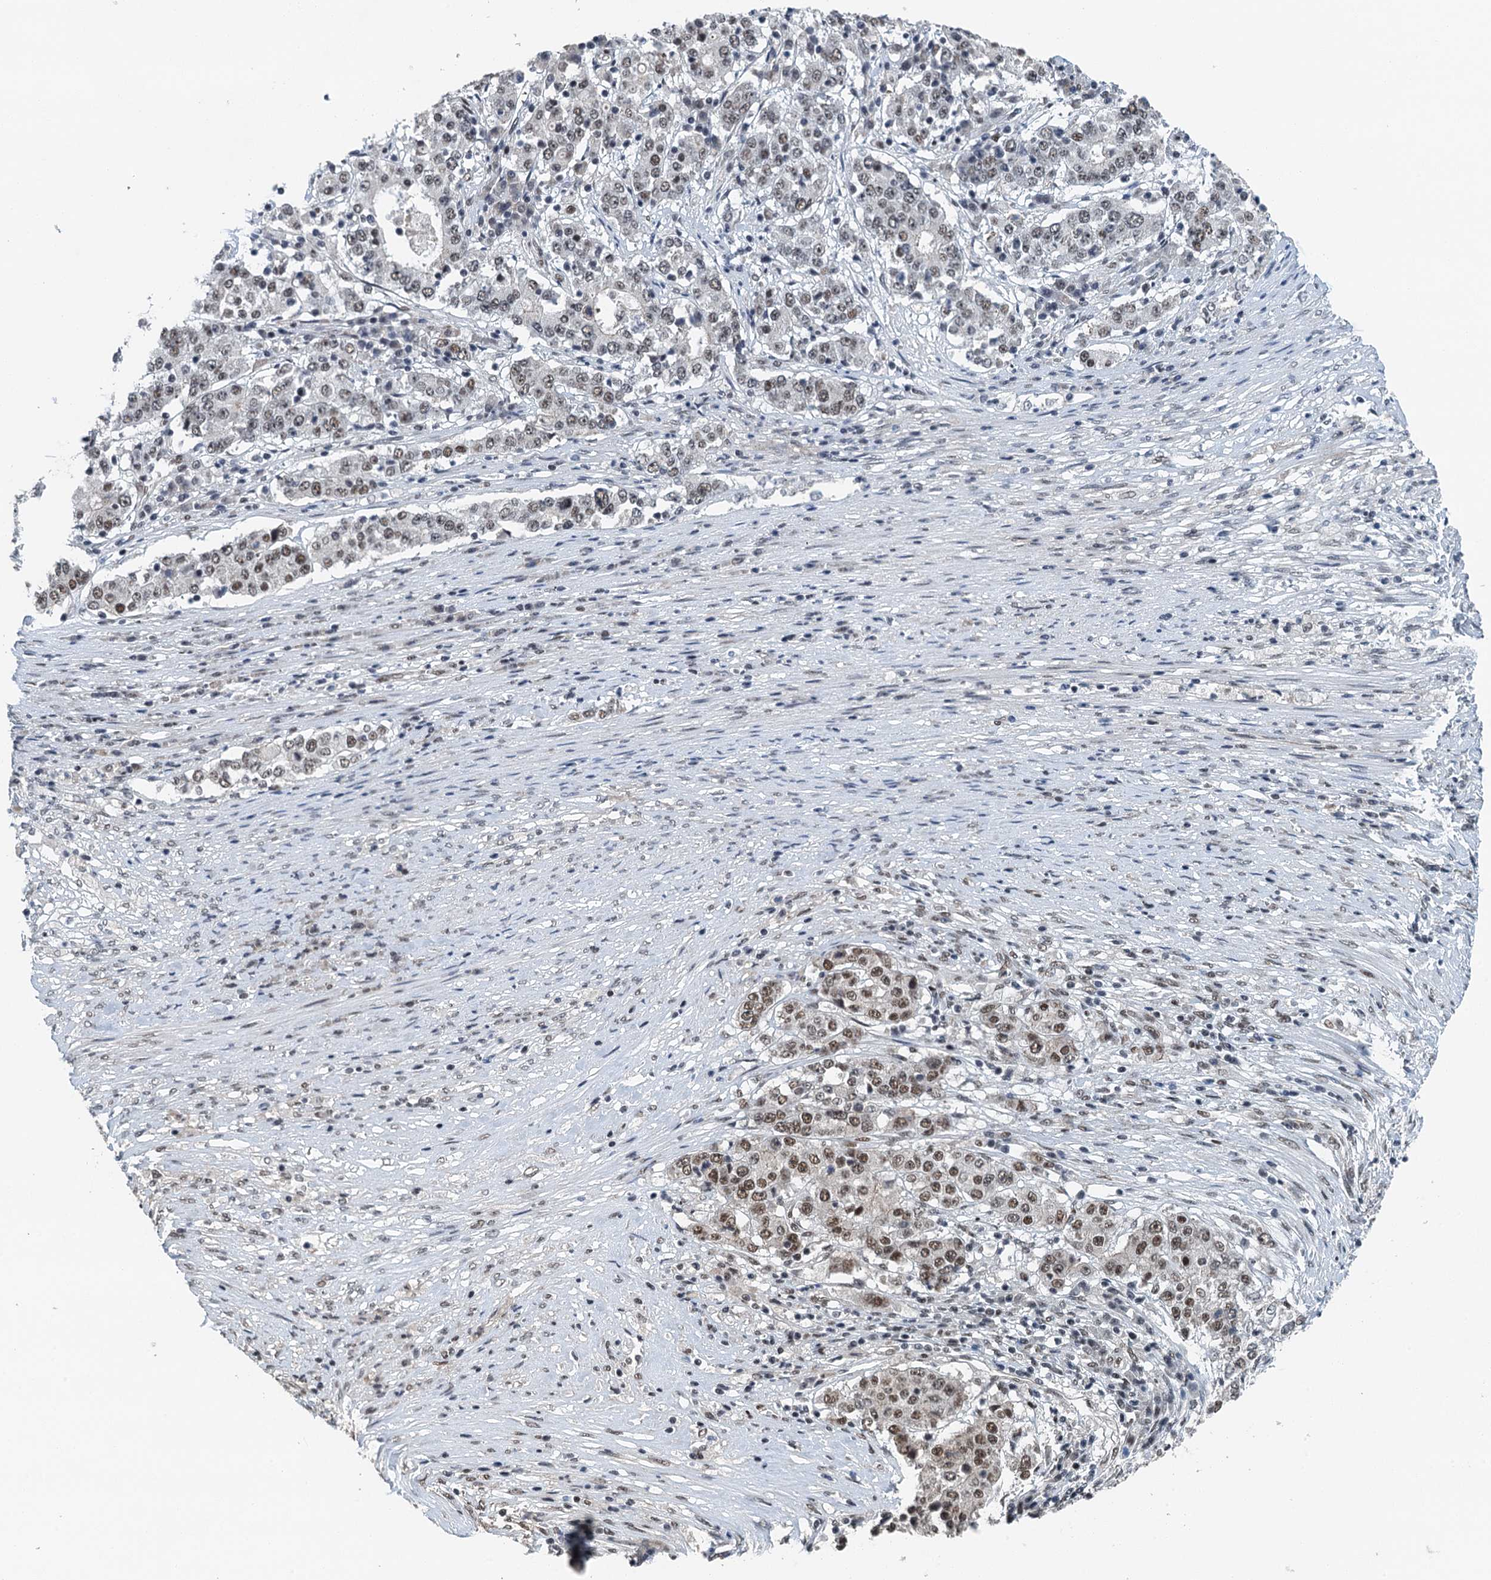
{"staining": {"intensity": "moderate", "quantity": ">75%", "location": "nuclear"}, "tissue": "stomach cancer", "cell_type": "Tumor cells", "image_type": "cancer", "snomed": [{"axis": "morphology", "description": "Adenocarcinoma, NOS"}, {"axis": "topography", "description": "Stomach"}], "caption": "This is an image of immunohistochemistry (IHC) staining of stomach cancer (adenocarcinoma), which shows moderate staining in the nuclear of tumor cells.", "gene": "MTA3", "patient": {"sex": "male", "age": 59}}